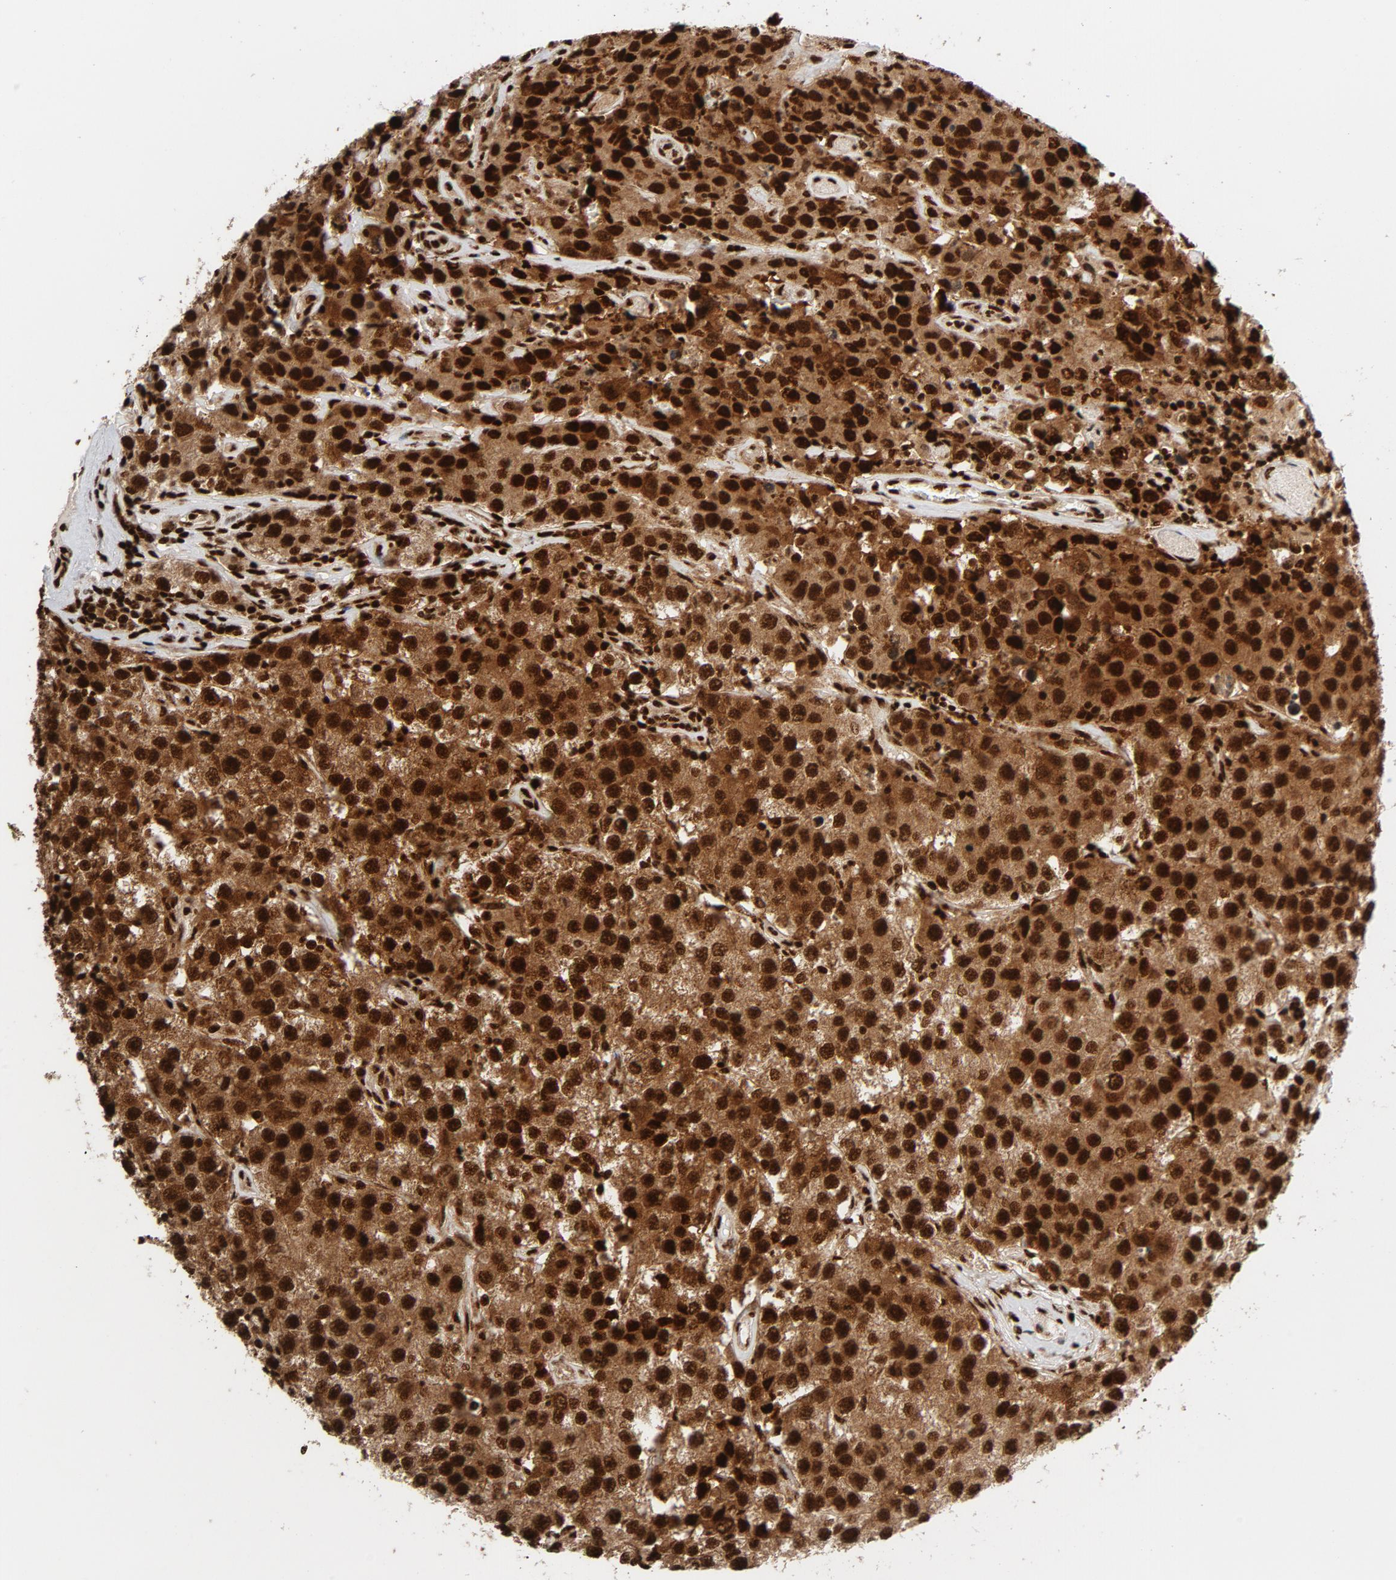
{"staining": {"intensity": "strong", "quantity": ">75%", "location": "cytoplasmic/membranous,nuclear"}, "tissue": "testis cancer", "cell_type": "Tumor cells", "image_type": "cancer", "snomed": [{"axis": "morphology", "description": "Seminoma, NOS"}, {"axis": "topography", "description": "Testis"}], "caption": "This histopathology image displays immunohistochemistry (IHC) staining of human testis cancer, with high strong cytoplasmic/membranous and nuclear expression in approximately >75% of tumor cells.", "gene": "NFYB", "patient": {"sex": "male", "age": 52}}